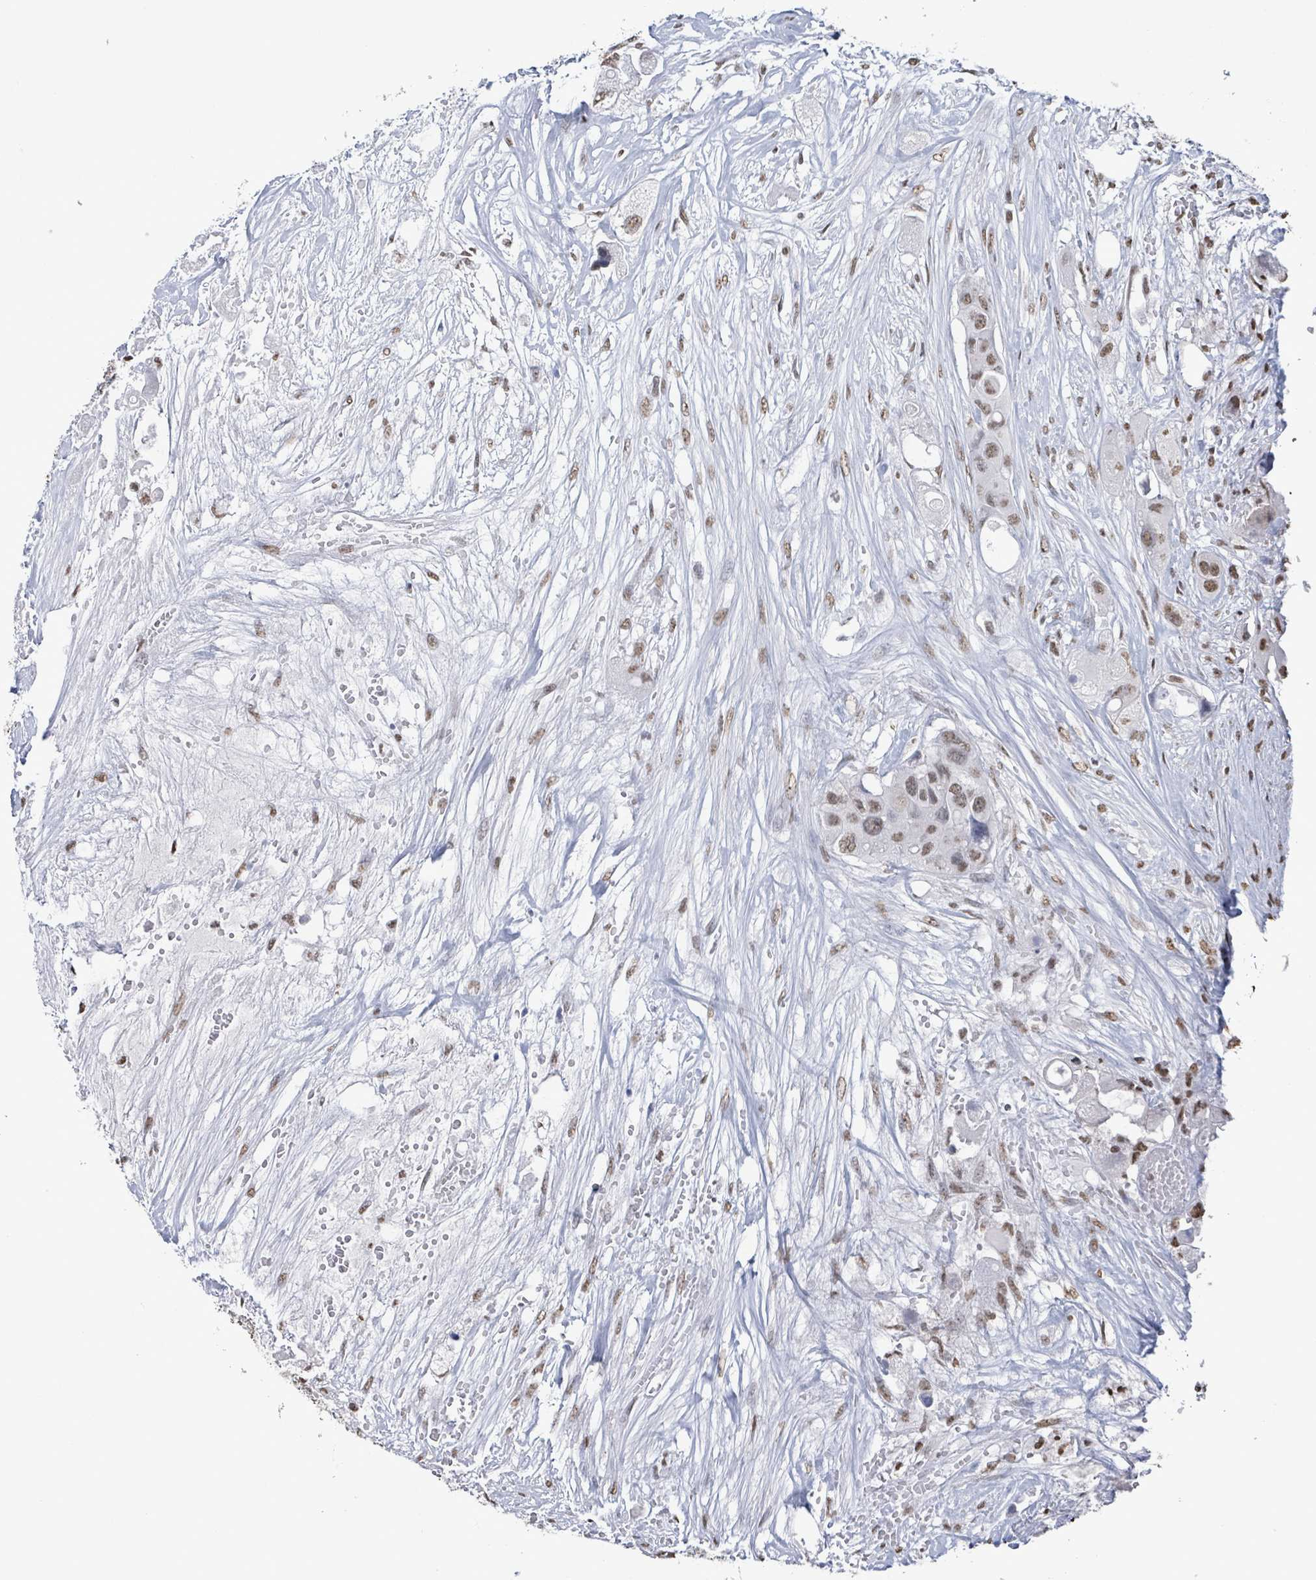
{"staining": {"intensity": "weak", "quantity": ">75%", "location": "nuclear"}, "tissue": "colorectal cancer", "cell_type": "Tumor cells", "image_type": "cancer", "snomed": [{"axis": "morphology", "description": "Adenocarcinoma, NOS"}, {"axis": "topography", "description": "Colon"}], "caption": "A low amount of weak nuclear staining is present in about >75% of tumor cells in colorectal adenocarcinoma tissue. Using DAB (3,3'-diaminobenzidine) (brown) and hematoxylin (blue) stains, captured at high magnification using brightfield microscopy.", "gene": "SAMD14", "patient": {"sex": "male", "age": 77}}